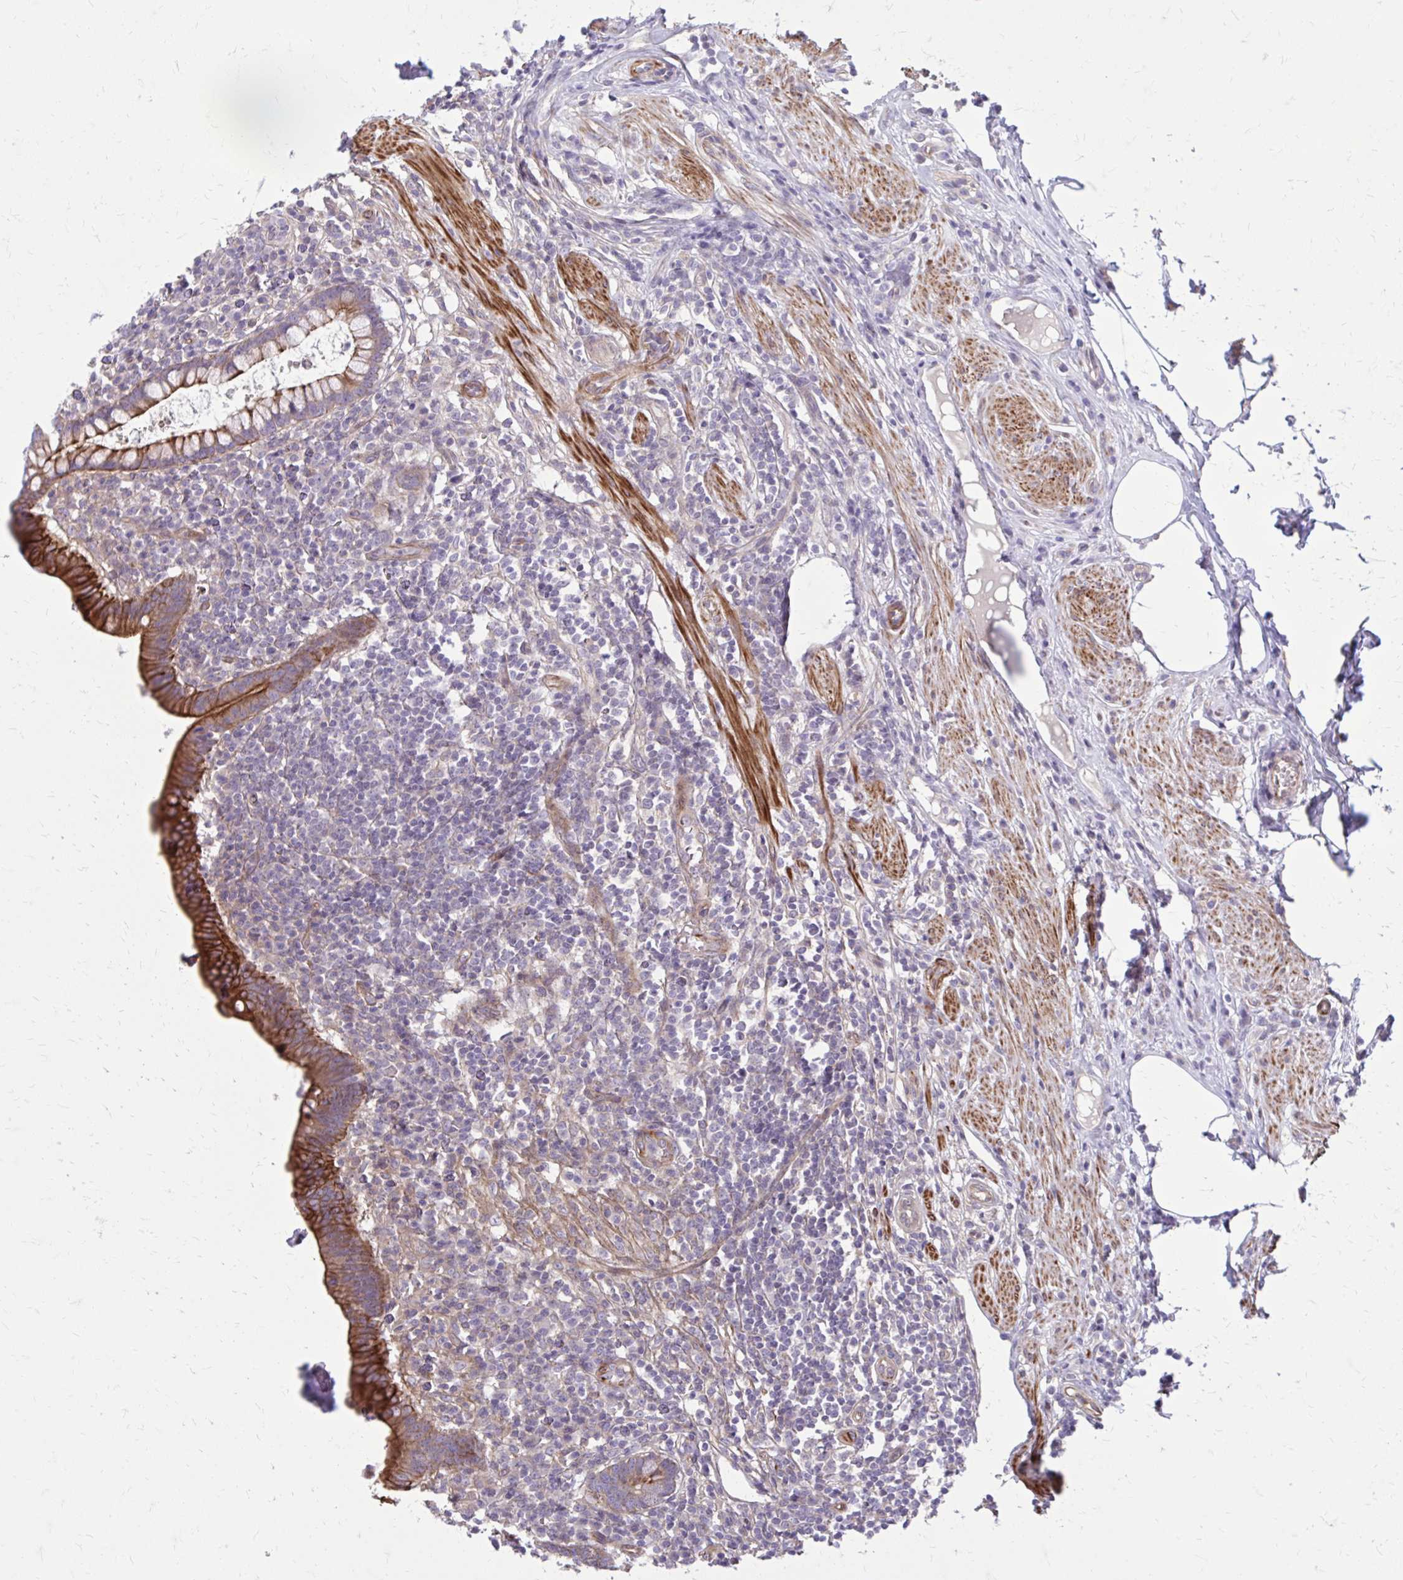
{"staining": {"intensity": "strong", "quantity": ">75%", "location": "cytoplasmic/membranous"}, "tissue": "appendix", "cell_type": "Glandular cells", "image_type": "normal", "snomed": [{"axis": "morphology", "description": "Normal tissue, NOS"}, {"axis": "topography", "description": "Appendix"}], "caption": "Immunohistochemistry (IHC) of normal appendix shows high levels of strong cytoplasmic/membranous positivity in approximately >75% of glandular cells.", "gene": "FAP", "patient": {"sex": "female", "age": 56}}